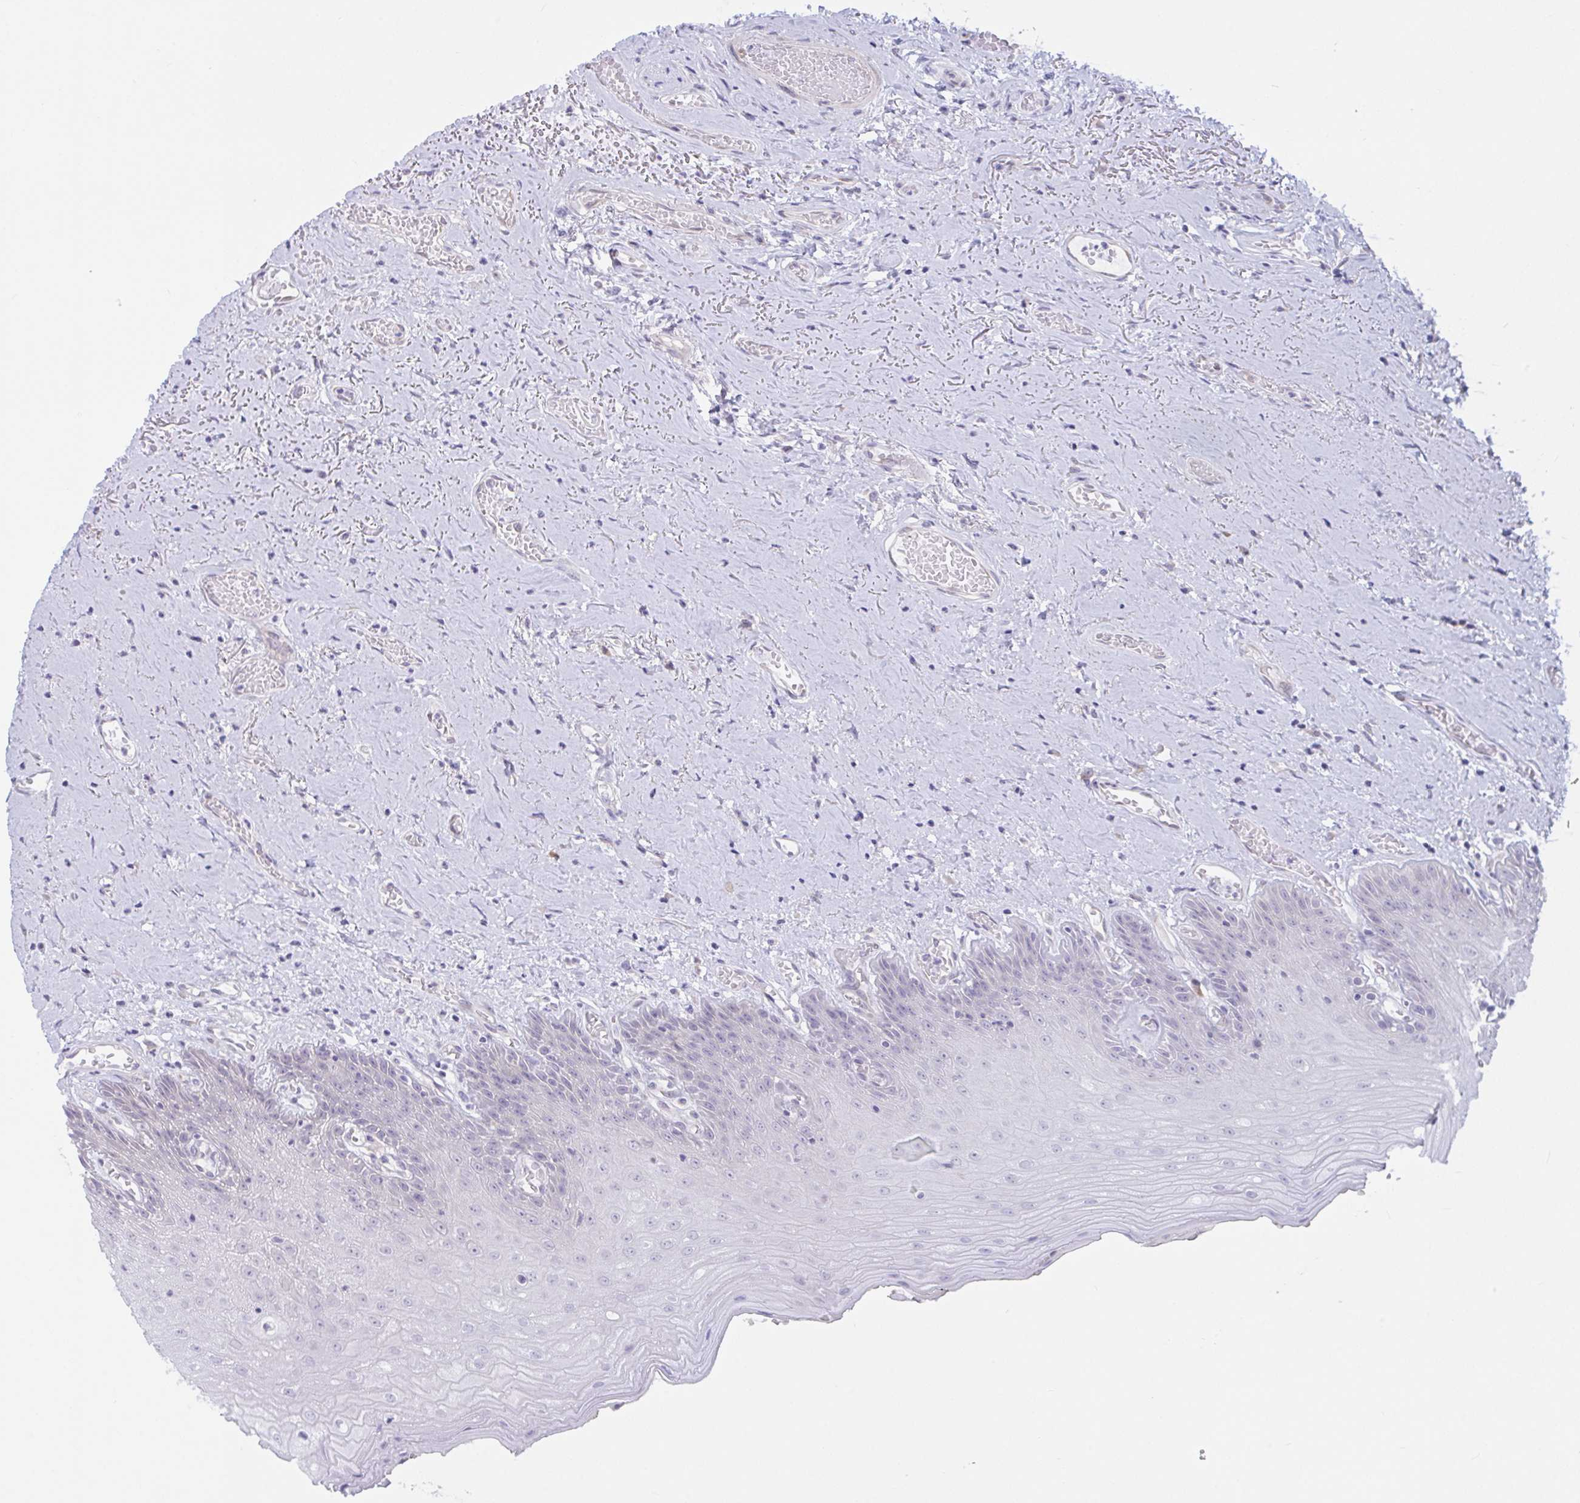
{"staining": {"intensity": "moderate", "quantity": "<25%", "location": "cytoplasmic/membranous"}, "tissue": "oral mucosa", "cell_type": "Squamous epithelial cells", "image_type": "normal", "snomed": [{"axis": "morphology", "description": "Normal tissue, NOS"}, {"axis": "morphology", "description": "Squamous cell carcinoma, NOS"}, {"axis": "topography", "description": "Oral tissue"}, {"axis": "topography", "description": "Peripheral nerve tissue"}, {"axis": "topography", "description": "Head-Neck"}], "caption": "The histopathology image demonstrates staining of normal oral mucosa, revealing moderate cytoplasmic/membranous protein staining (brown color) within squamous epithelial cells.", "gene": "CAMLG", "patient": {"sex": "female", "age": 59}}